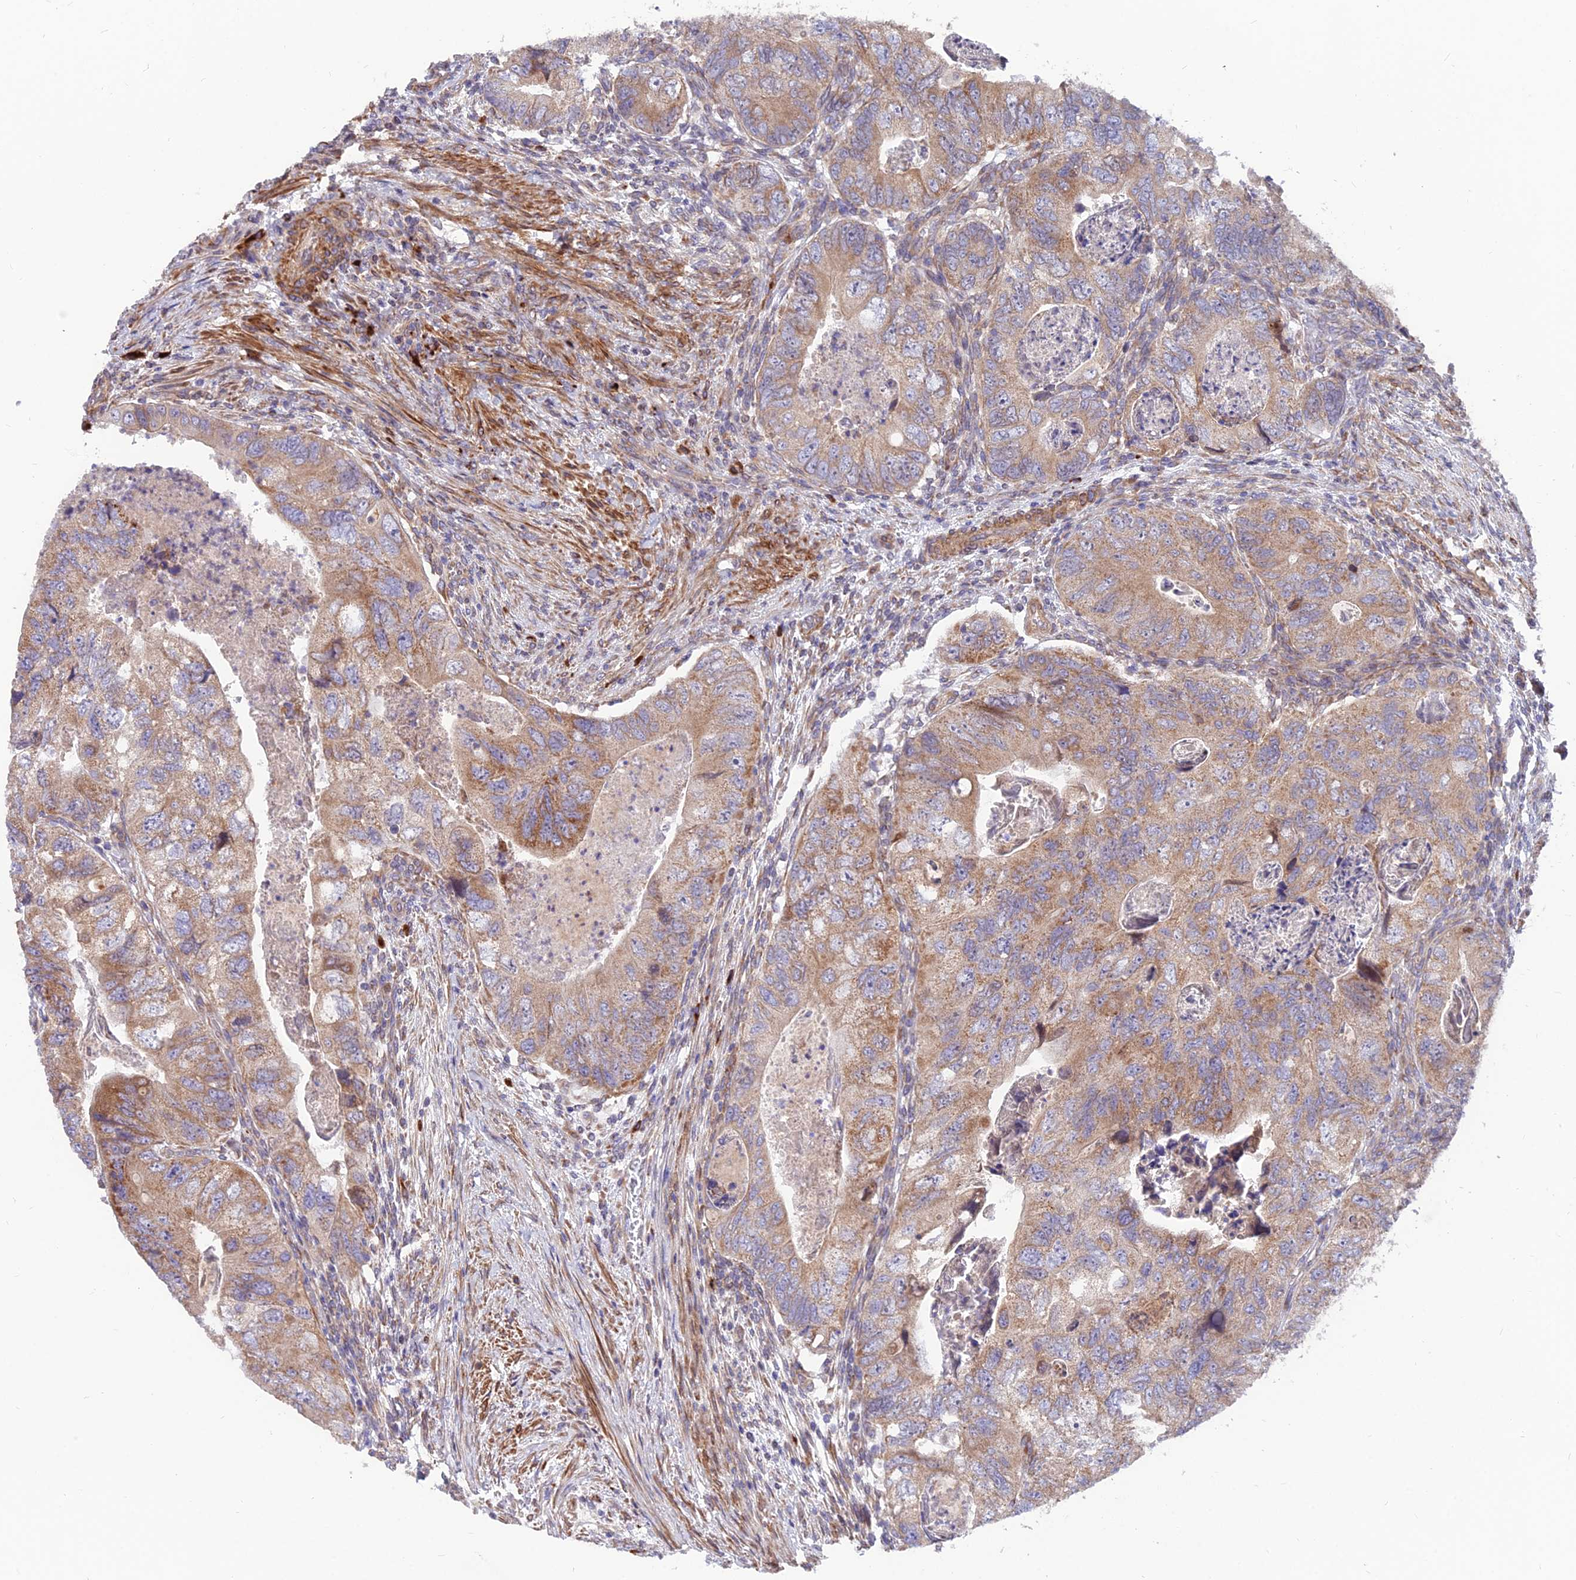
{"staining": {"intensity": "moderate", "quantity": "25%-75%", "location": "cytoplasmic/membranous"}, "tissue": "colorectal cancer", "cell_type": "Tumor cells", "image_type": "cancer", "snomed": [{"axis": "morphology", "description": "Adenocarcinoma, NOS"}, {"axis": "topography", "description": "Rectum"}], "caption": "Brown immunohistochemical staining in human colorectal adenocarcinoma demonstrates moderate cytoplasmic/membranous positivity in about 25%-75% of tumor cells.", "gene": "TBC1D20", "patient": {"sex": "male", "age": 63}}